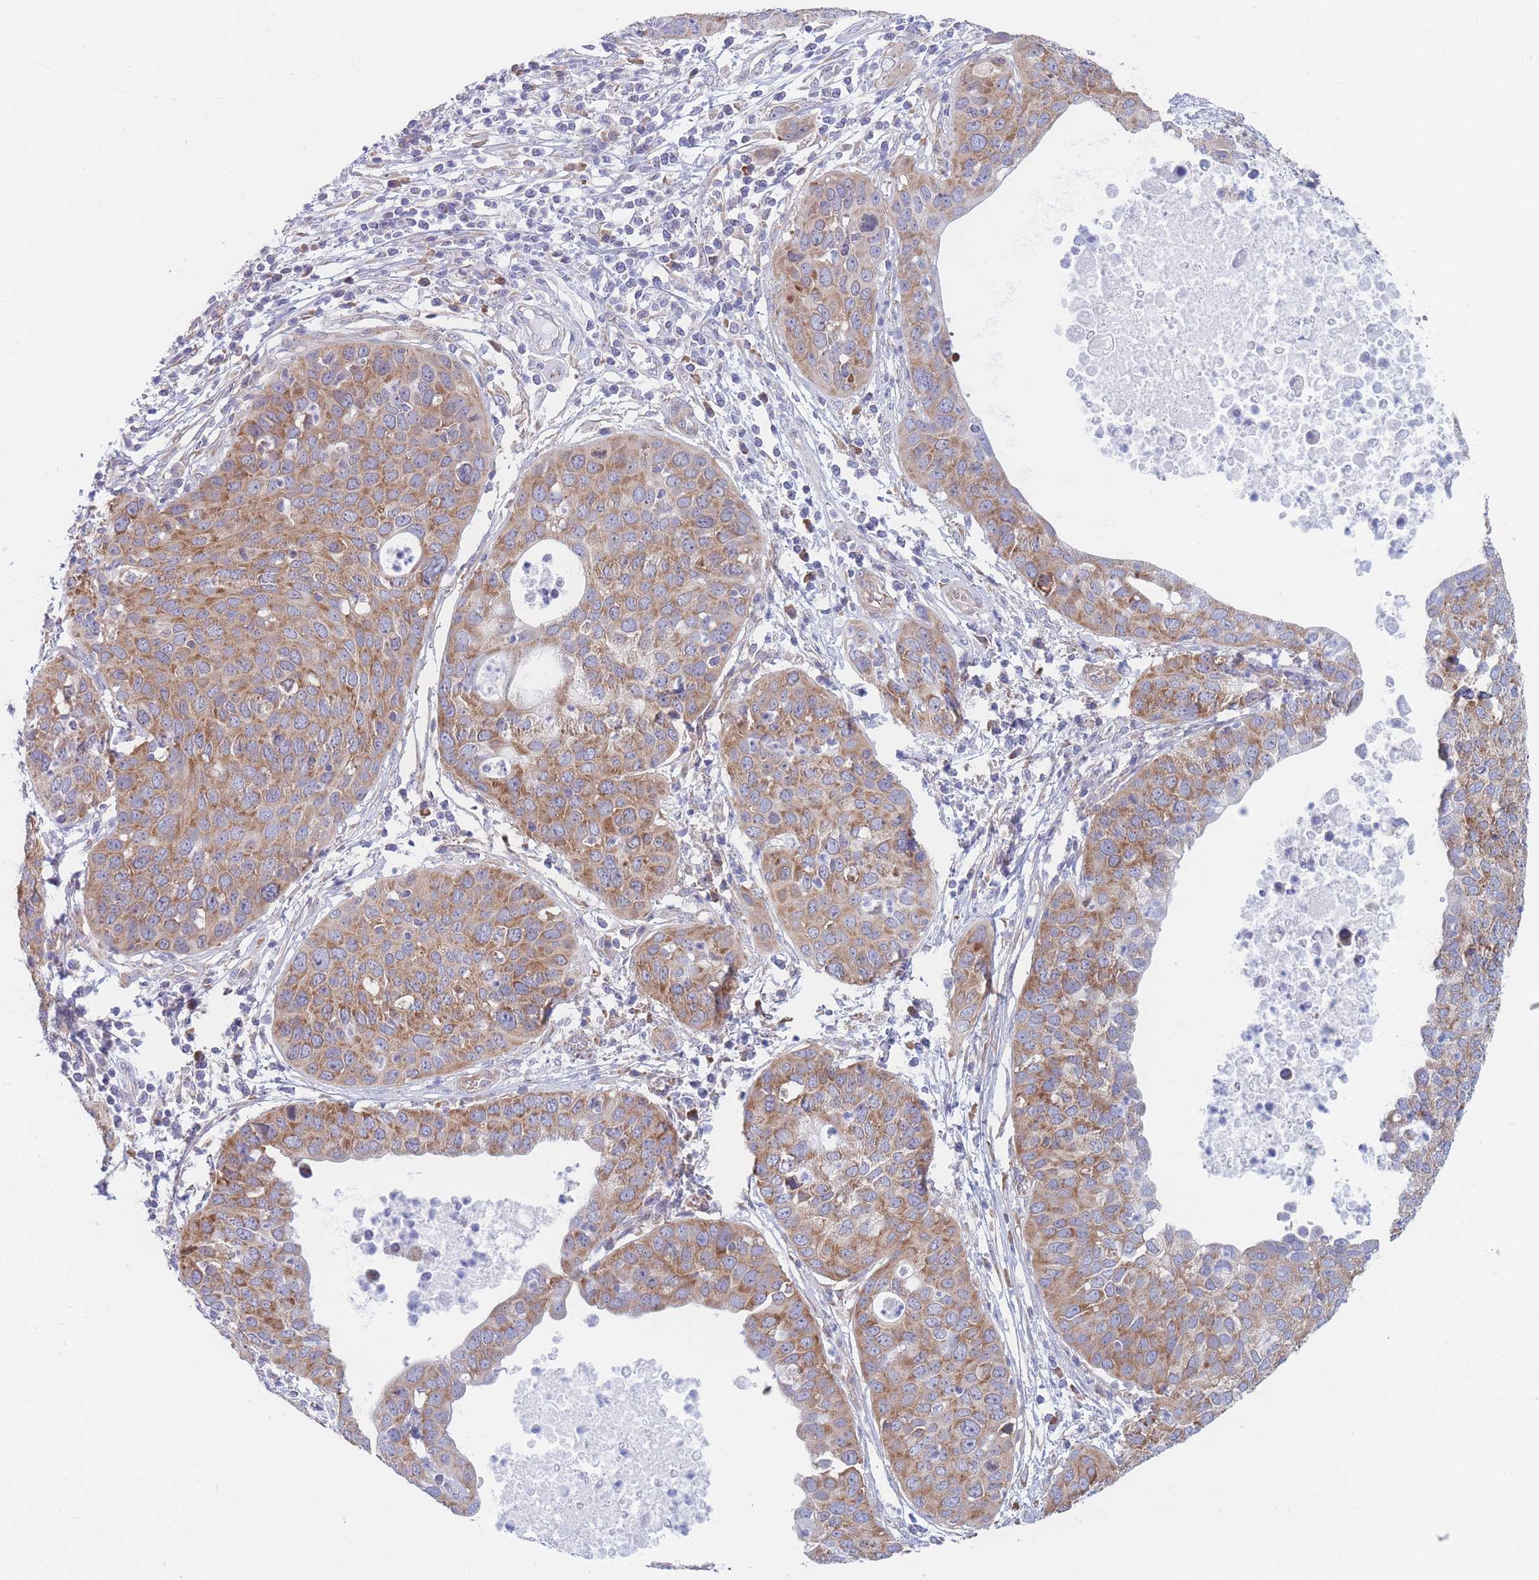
{"staining": {"intensity": "moderate", "quantity": ">75%", "location": "cytoplasmic/membranous"}, "tissue": "cervical cancer", "cell_type": "Tumor cells", "image_type": "cancer", "snomed": [{"axis": "morphology", "description": "Squamous cell carcinoma, NOS"}, {"axis": "topography", "description": "Cervix"}], "caption": "Immunohistochemical staining of cervical squamous cell carcinoma shows medium levels of moderate cytoplasmic/membranous protein positivity in approximately >75% of tumor cells. (DAB IHC, brown staining for protein, blue staining for nuclei).", "gene": "RPL8", "patient": {"sex": "female", "age": 36}}